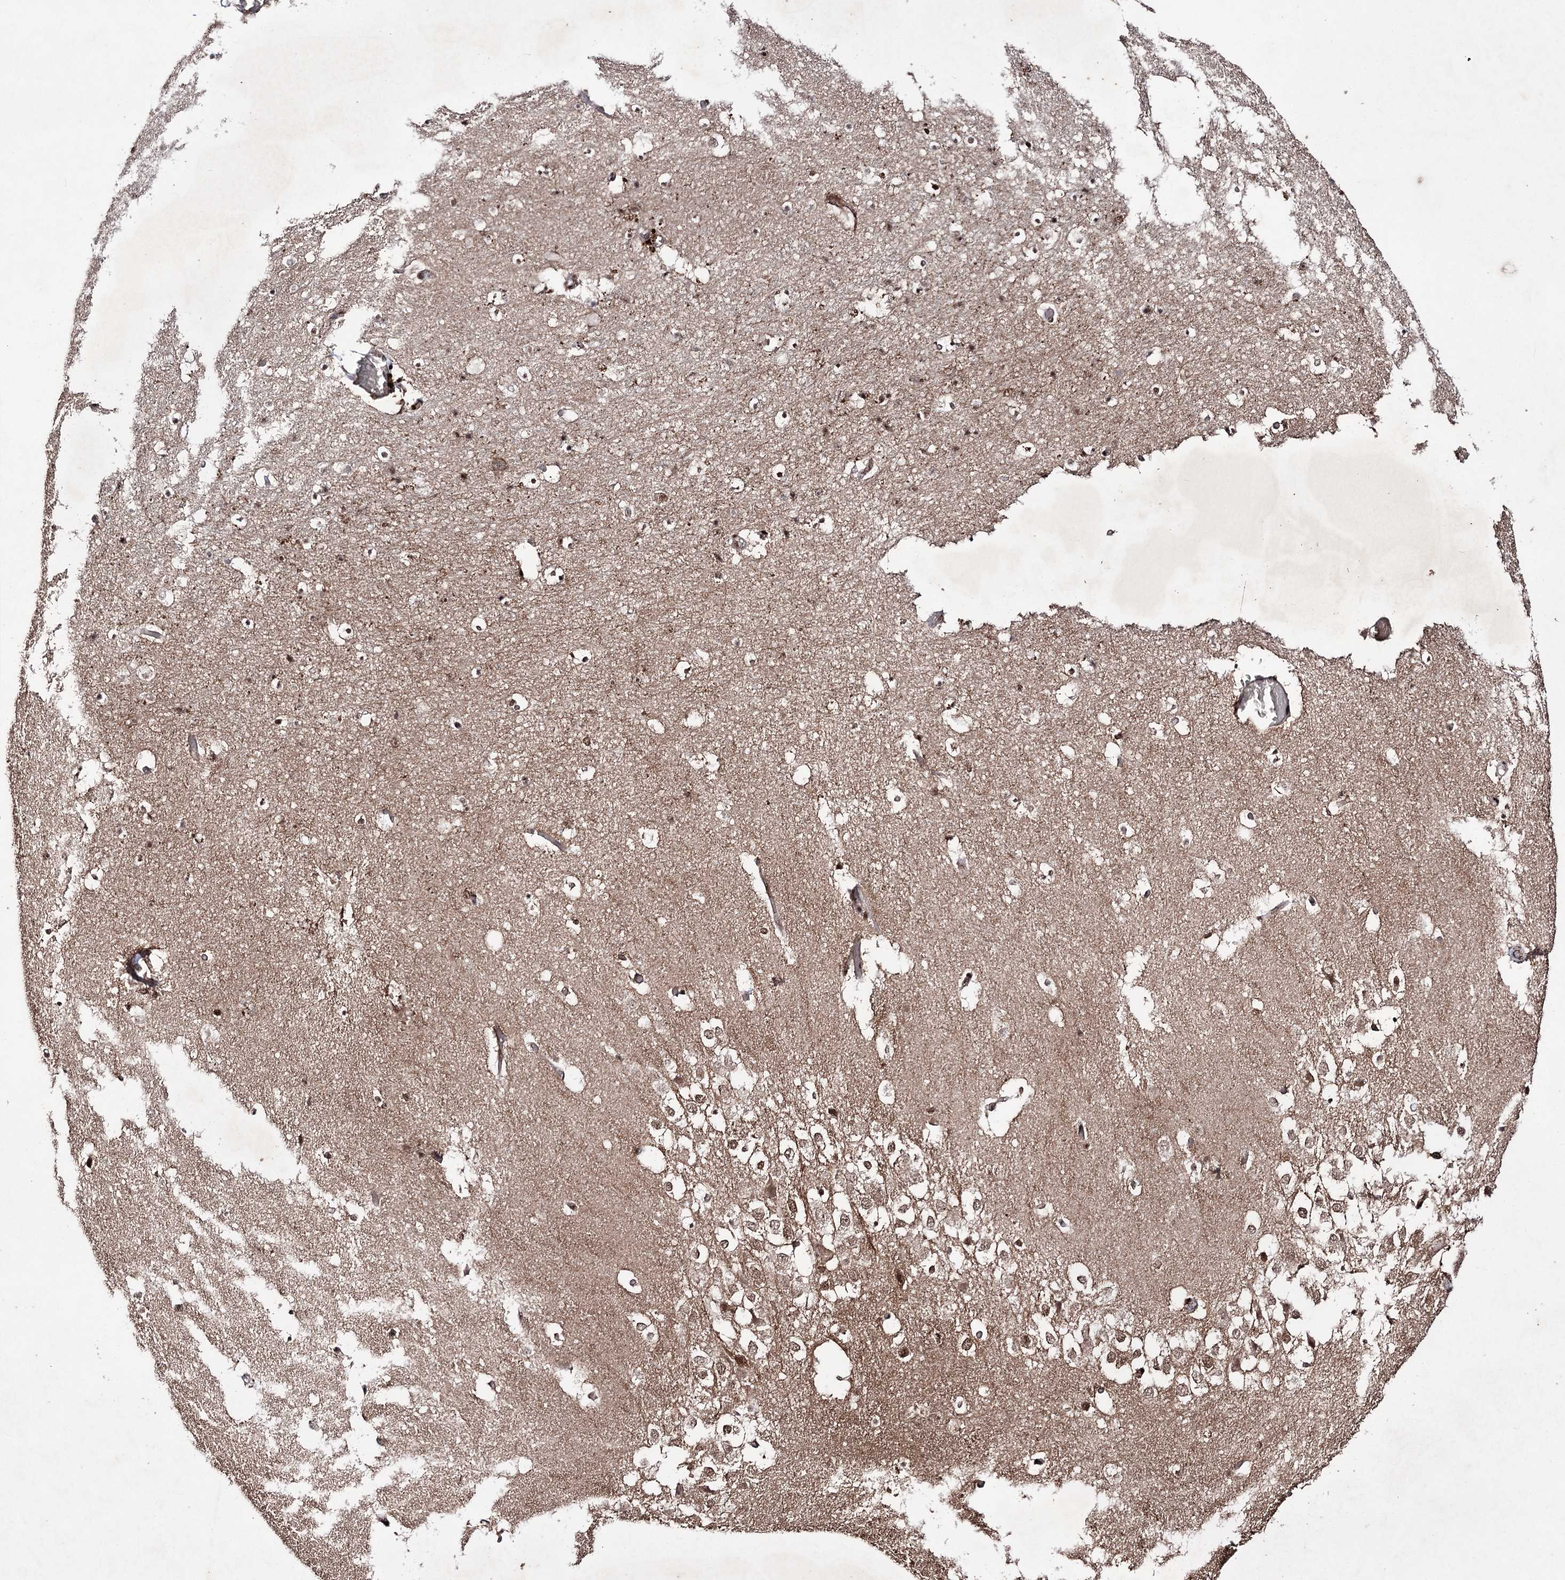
{"staining": {"intensity": "moderate", "quantity": ">75%", "location": "nuclear"}, "tissue": "hippocampus", "cell_type": "Glial cells", "image_type": "normal", "snomed": [{"axis": "morphology", "description": "Normal tissue, NOS"}, {"axis": "topography", "description": "Hippocampus"}], "caption": "About >75% of glial cells in benign hippocampus exhibit moderate nuclear protein staining as visualized by brown immunohistochemical staining.", "gene": "PRPF40A", "patient": {"sex": "female", "age": 52}}